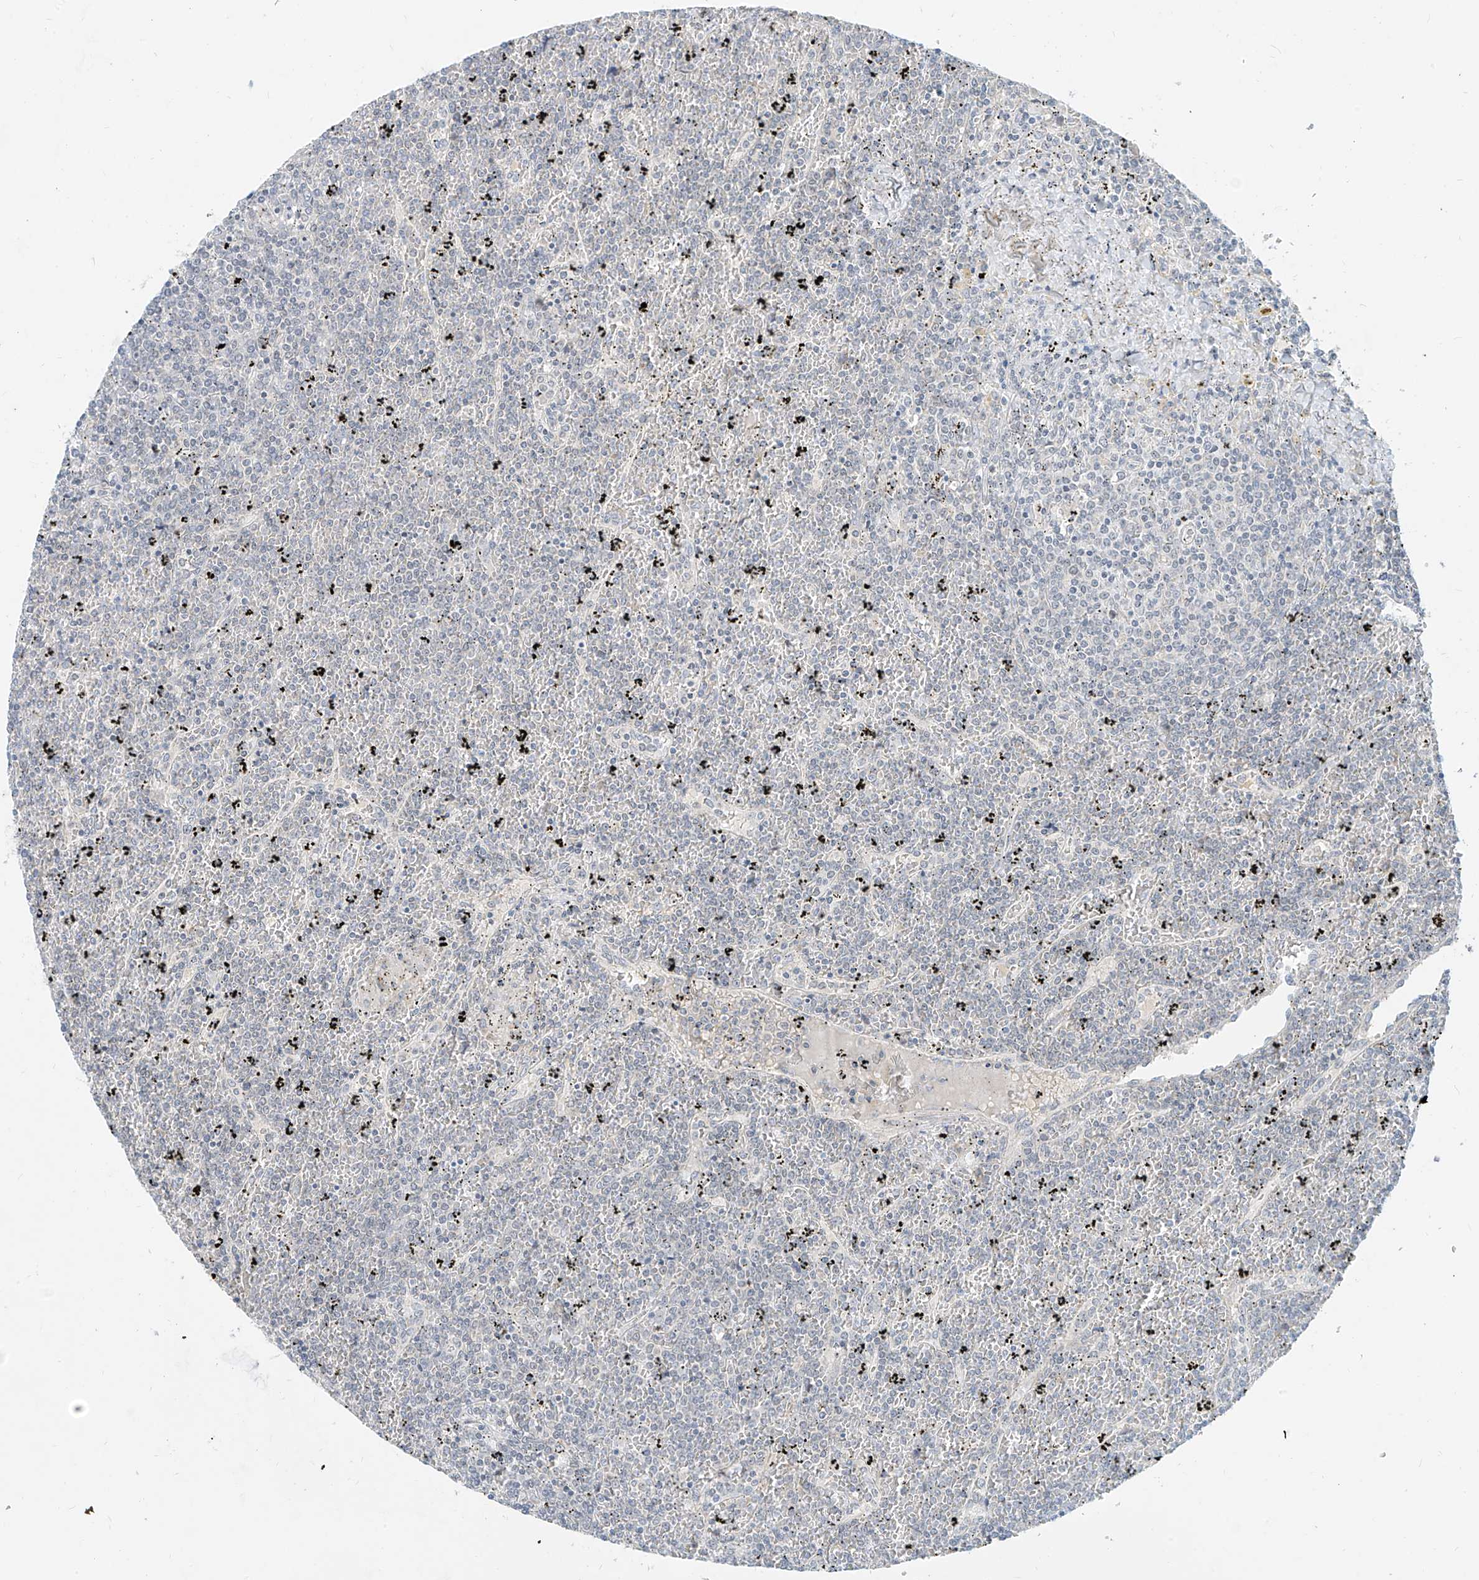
{"staining": {"intensity": "negative", "quantity": "none", "location": "none"}, "tissue": "lymphoma", "cell_type": "Tumor cells", "image_type": "cancer", "snomed": [{"axis": "morphology", "description": "Malignant lymphoma, non-Hodgkin's type, Low grade"}, {"axis": "topography", "description": "Spleen"}], "caption": "Immunohistochemistry photomicrograph of low-grade malignant lymphoma, non-Hodgkin's type stained for a protein (brown), which displays no positivity in tumor cells.", "gene": "C2orf42", "patient": {"sex": "female", "age": 19}}